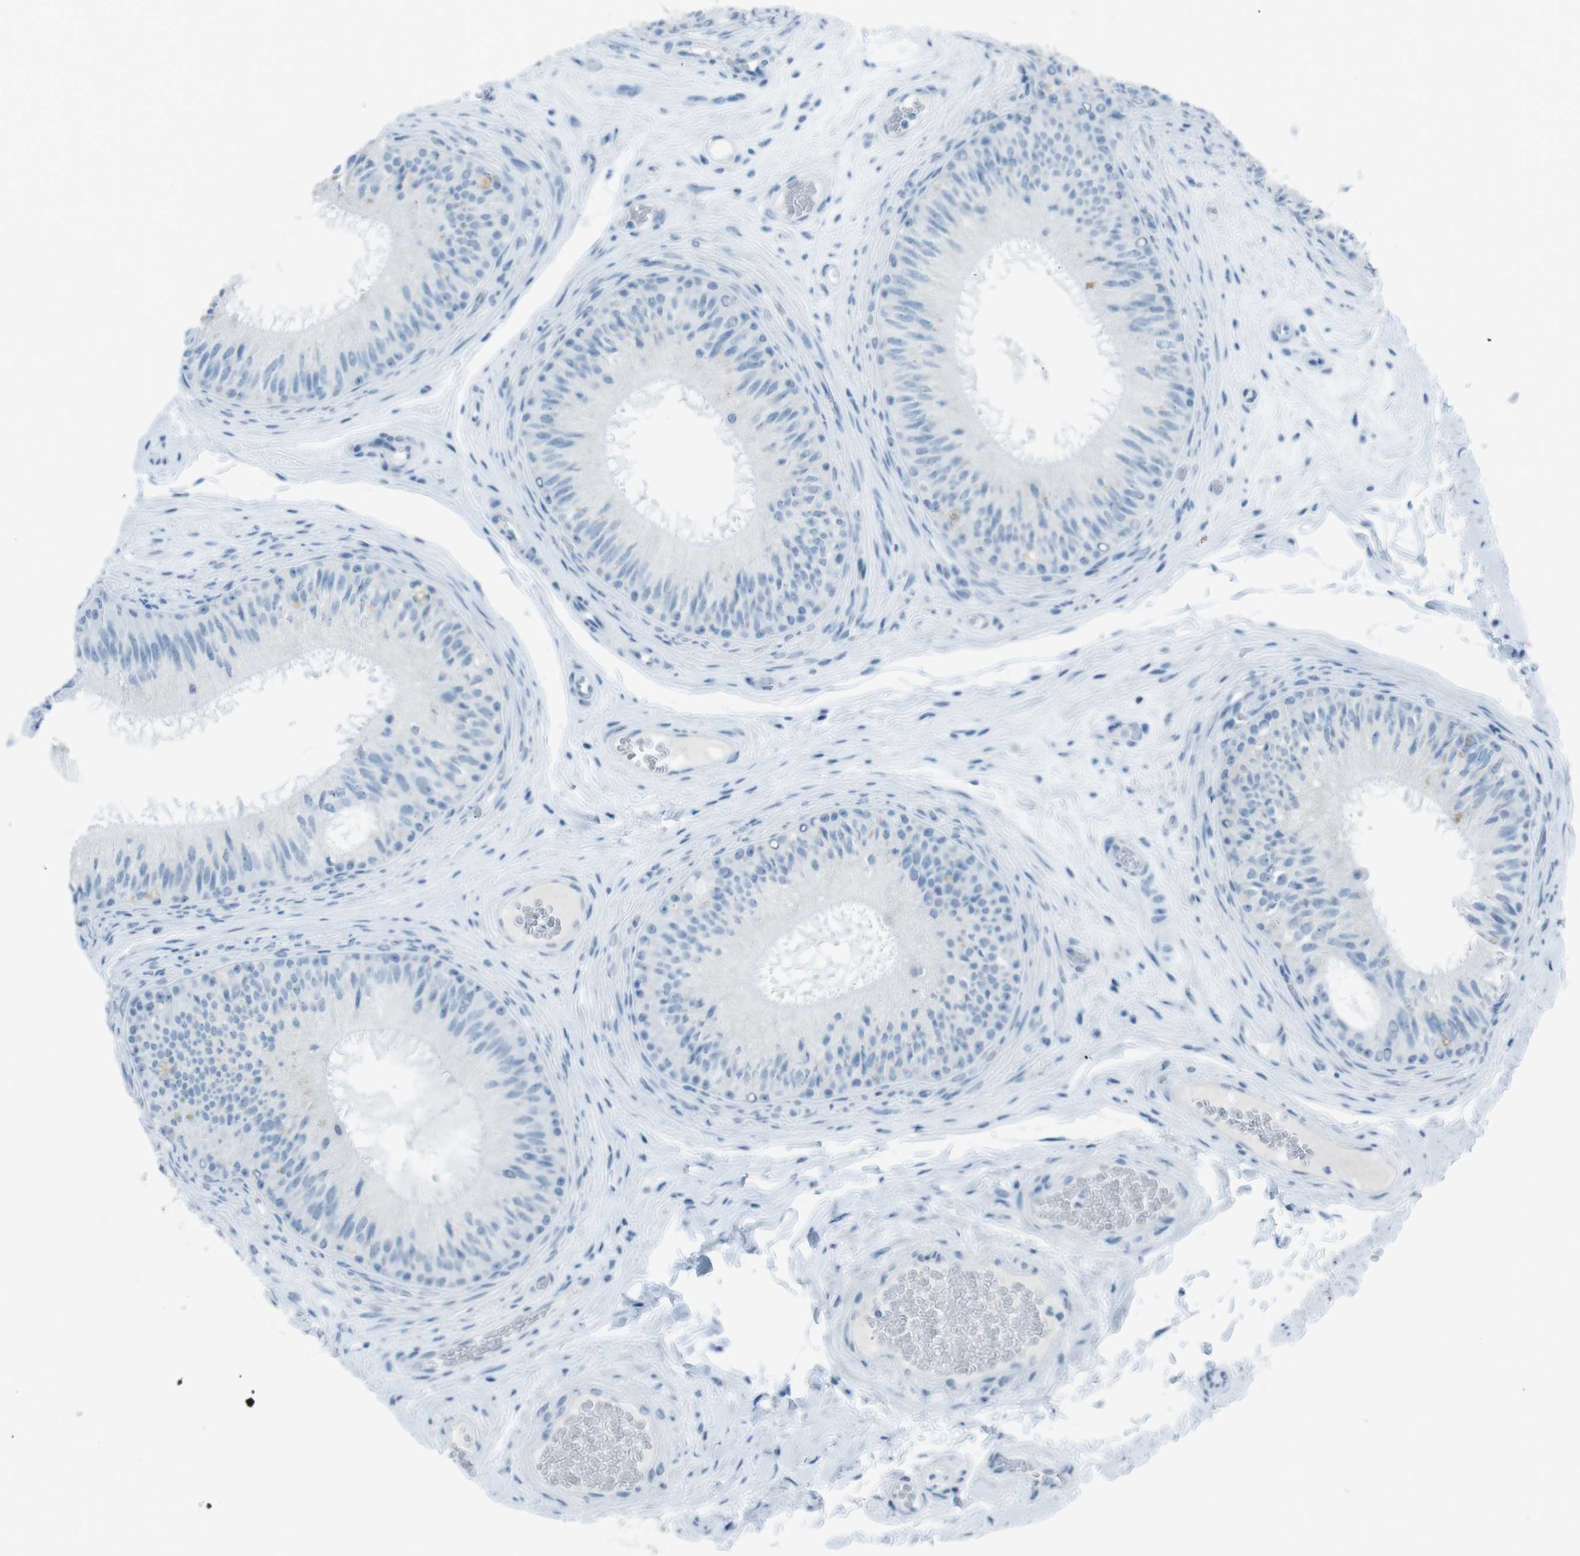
{"staining": {"intensity": "negative", "quantity": "none", "location": "none"}, "tissue": "epididymis", "cell_type": "Glandular cells", "image_type": "normal", "snomed": [{"axis": "morphology", "description": "Normal tissue, NOS"}, {"axis": "topography", "description": "Testis"}, {"axis": "topography", "description": "Epididymis"}], "caption": "The immunohistochemistry (IHC) image has no significant staining in glandular cells of epididymis. The staining was performed using DAB to visualize the protein expression in brown, while the nuclei were stained in blue with hematoxylin (Magnification: 20x).", "gene": "TMEM207", "patient": {"sex": "male", "age": 36}}